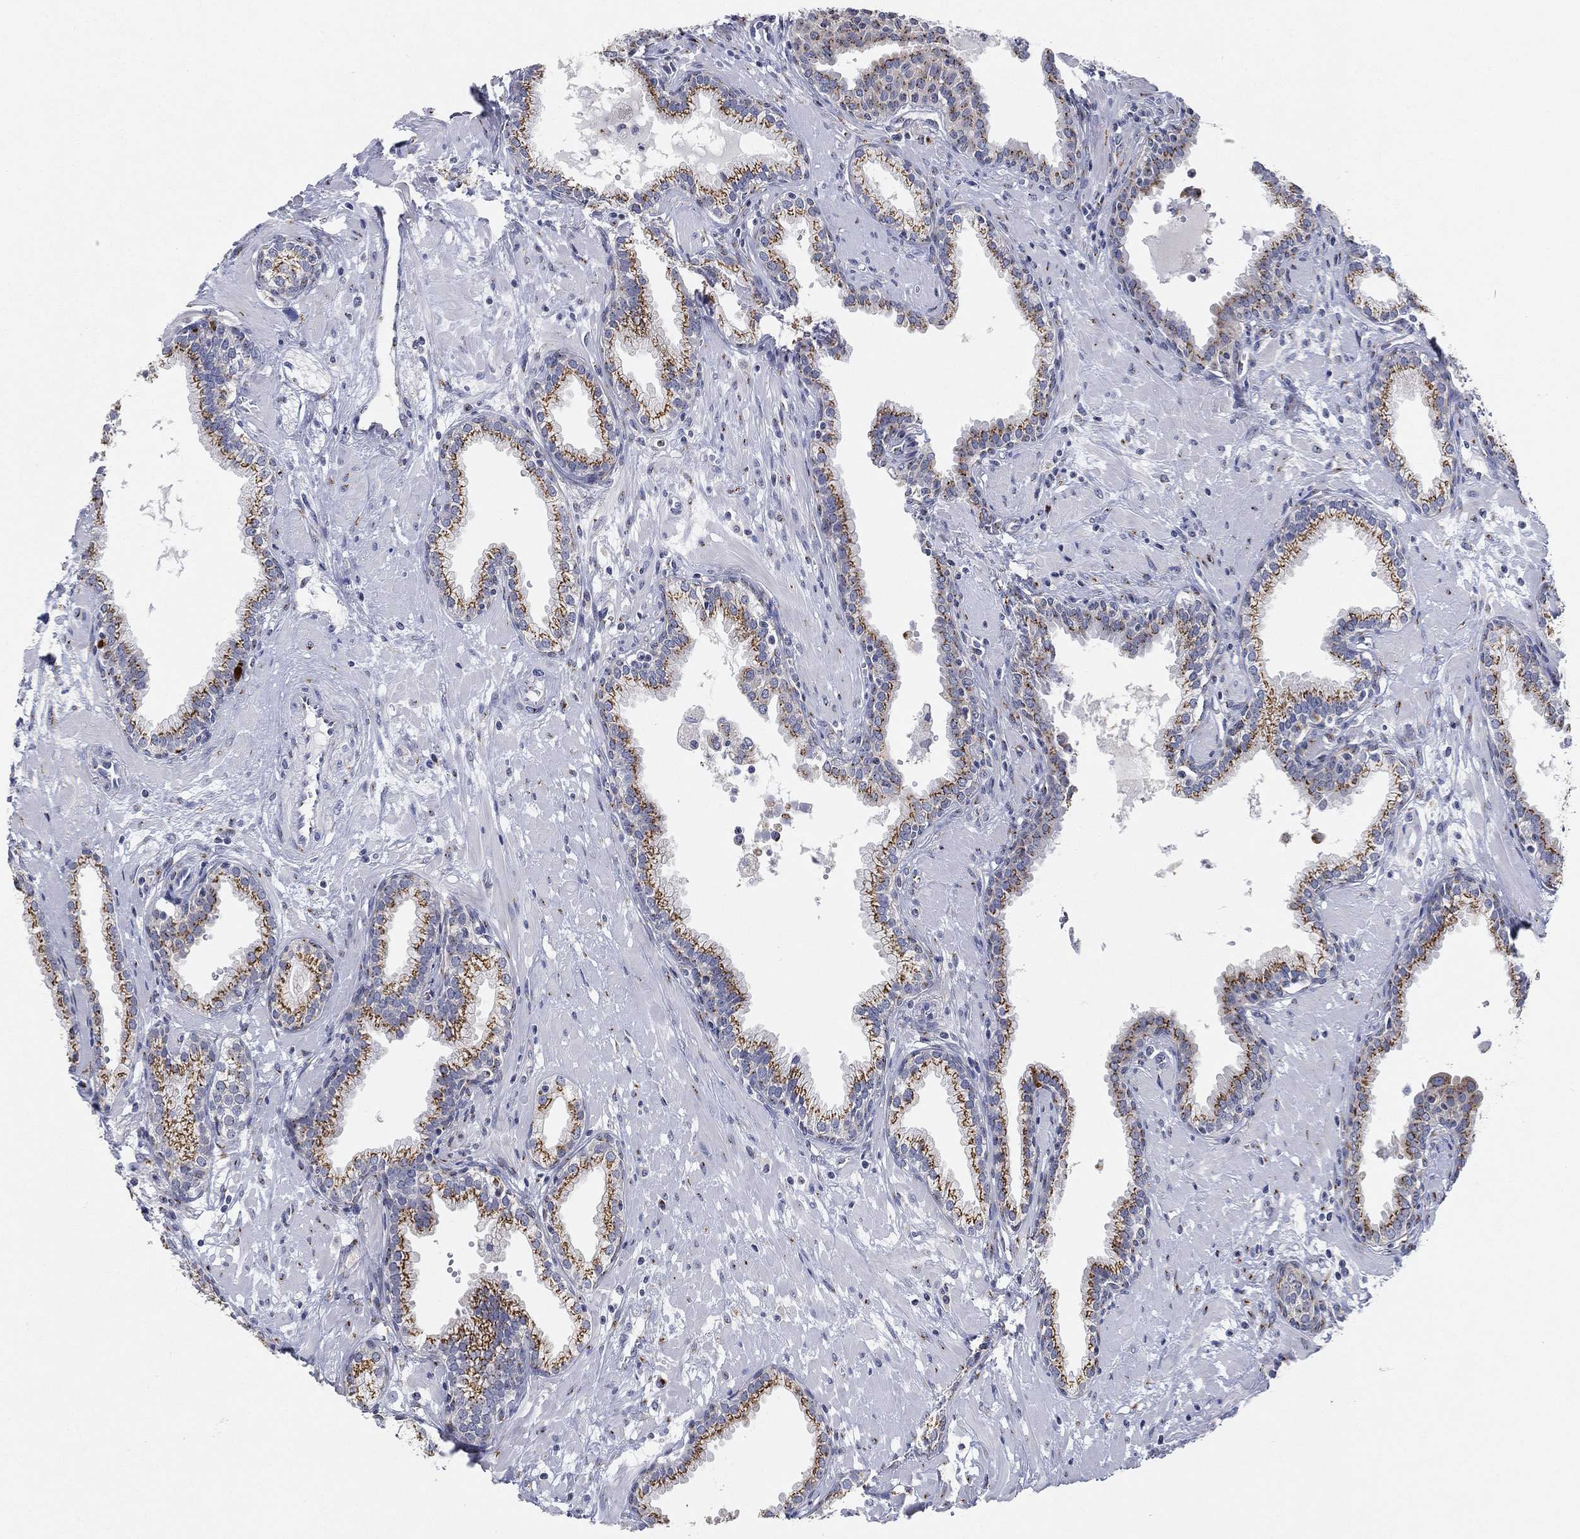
{"staining": {"intensity": "strong", "quantity": "25%-75%", "location": "cytoplasmic/membranous"}, "tissue": "prostate", "cell_type": "Glandular cells", "image_type": "normal", "snomed": [{"axis": "morphology", "description": "Normal tissue, NOS"}, {"axis": "topography", "description": "Prostate"}], "caption": "The histopathology image demonstrates staining of normal prostate, revealing strong cytoplasmic/membranous protein expression (brown color) within glandular cells.", "gene": "TICAM1", "patient": {"sex": "male", "age": 64}}